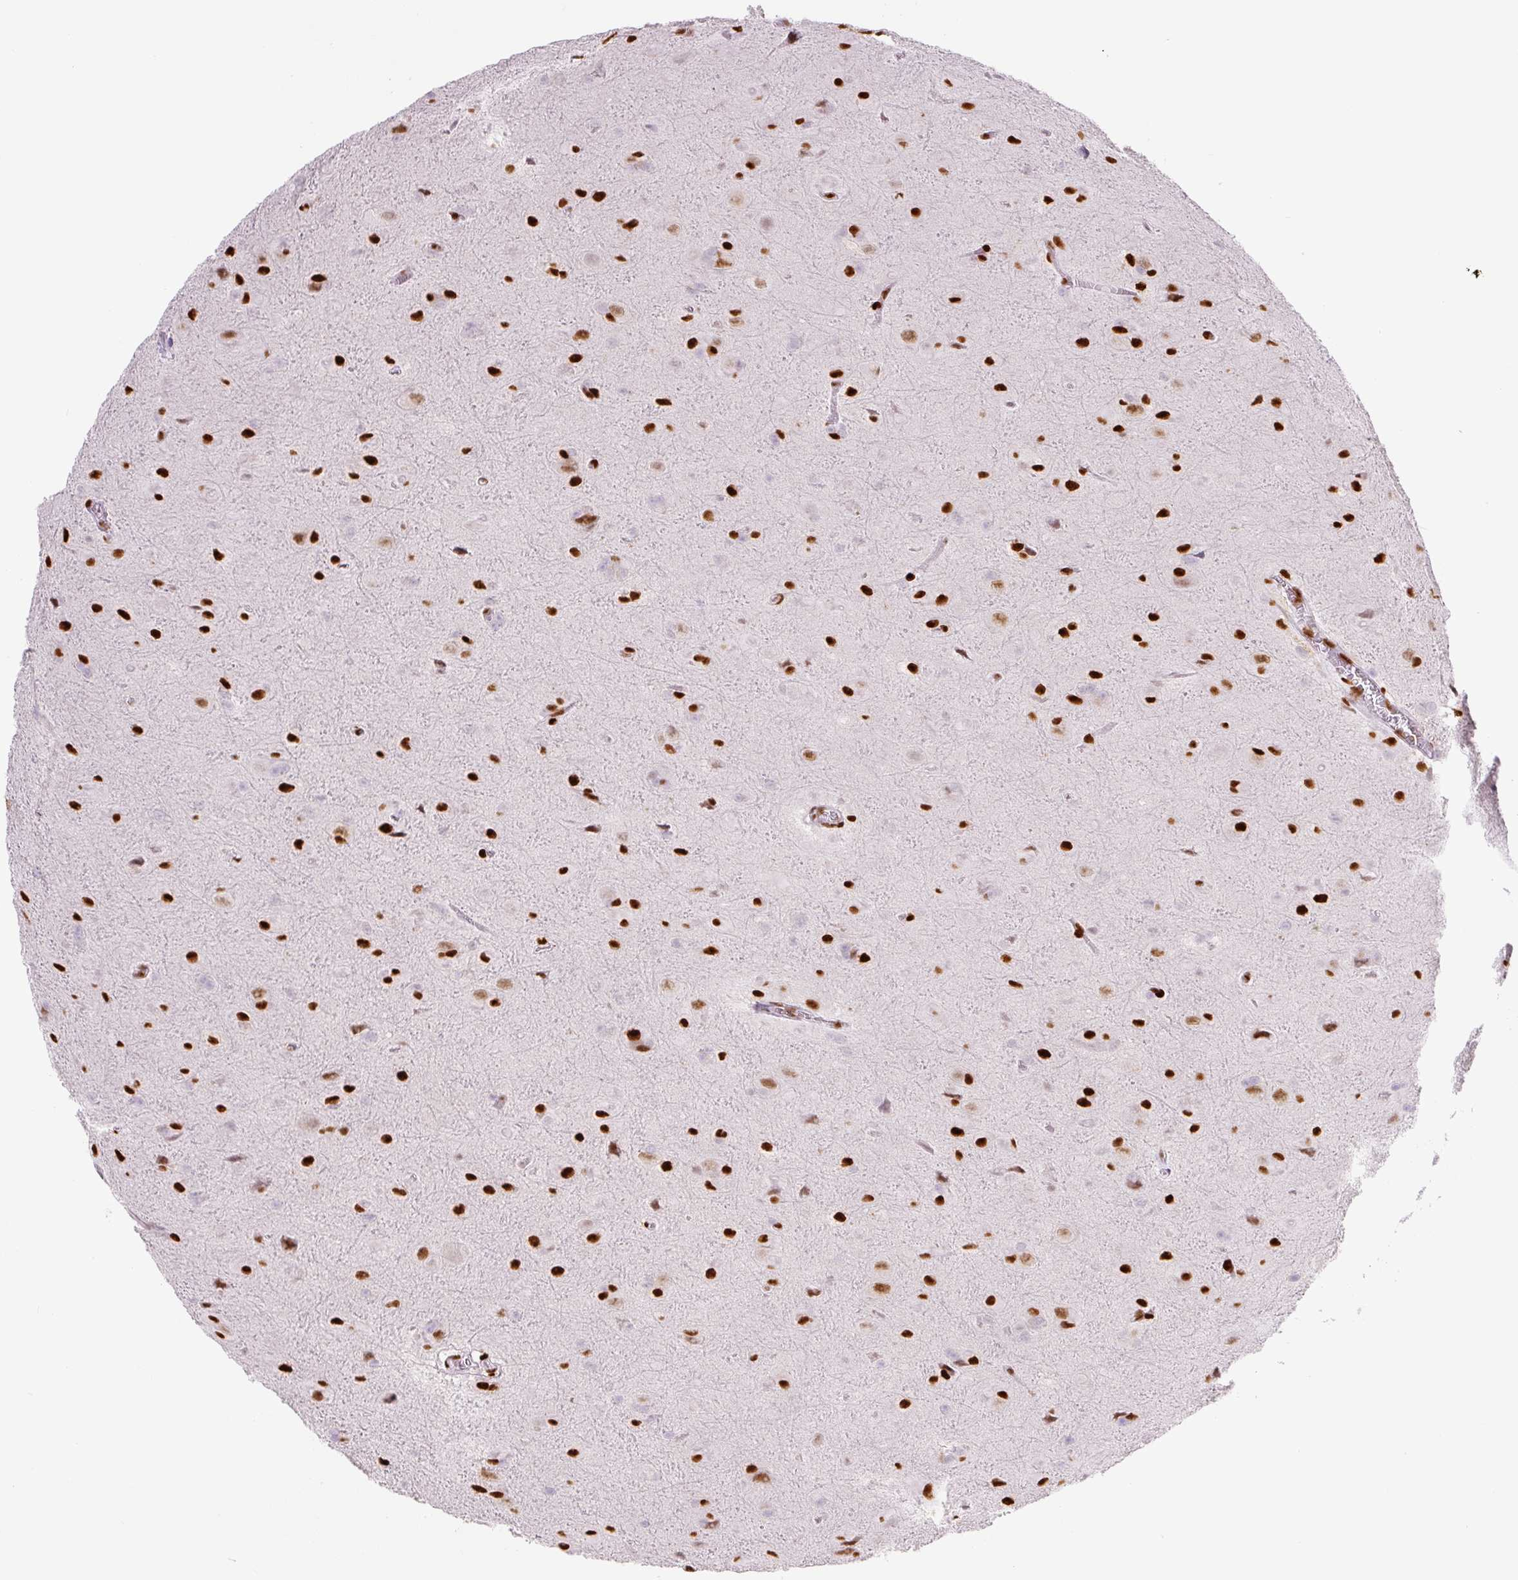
{"staining": {"intensity": "moderate", "quantity": "25%-75%", "location": "nuclear"}, "tissue": "glioma", "cell_type": "Tumor cells", "image_type": "cancer", "snomed": [{"axis": "morphology", "description": "Glioma, malignant, Low grade"}, {"axis": "topography", "description": "Brain"}], "caption": "Malignant glioma (low-grade) tissue demonstrates moderate nuclear staining in approximately 25%-75% of tumor cells, visualized by immunohistochemistry.", "gene": "ZEB1", "patient": {"sex": "male", "age": 58}}